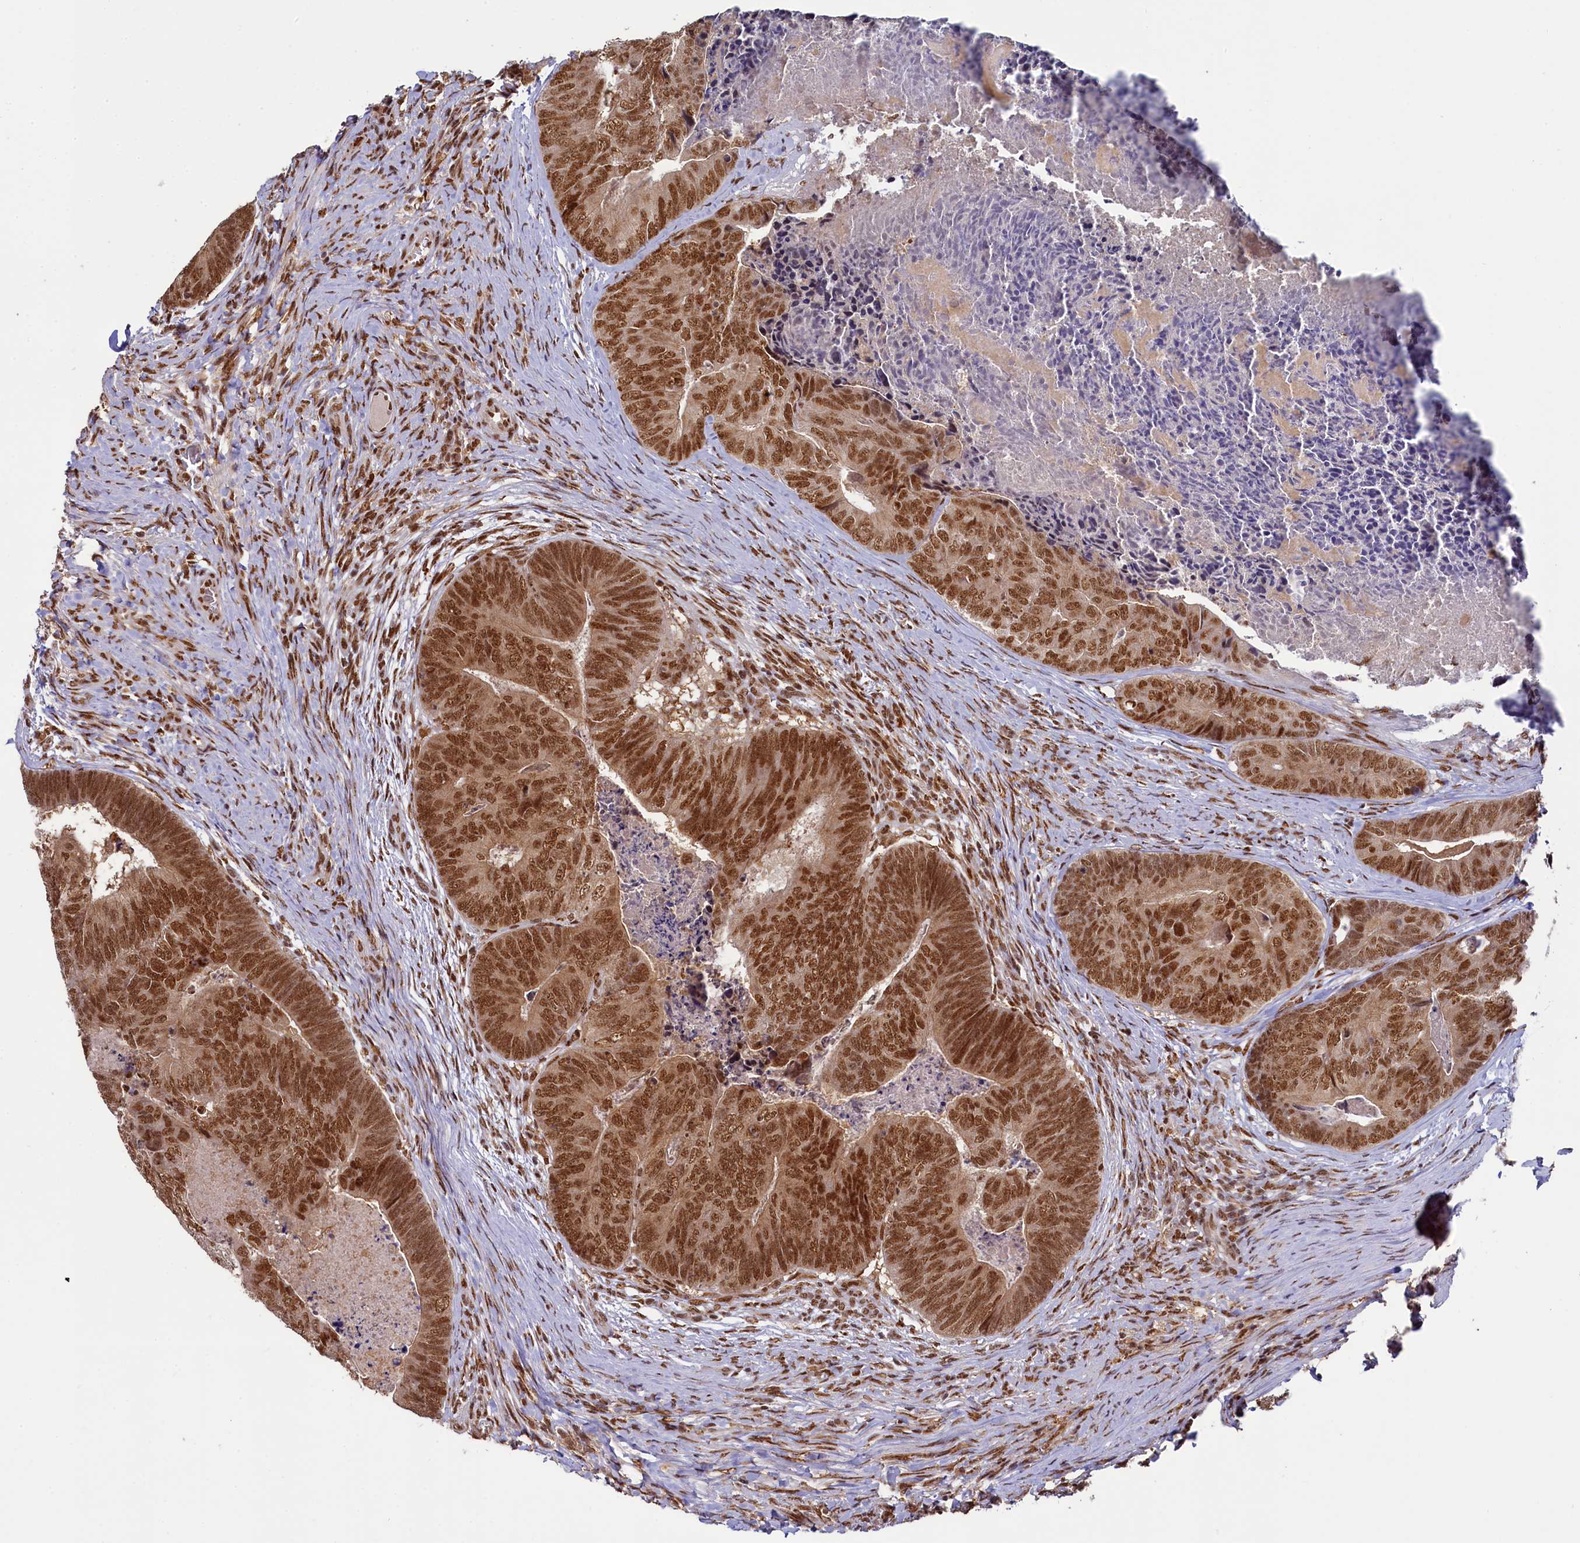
{"staining": {"intensity": "strong", "quantity": ">75%", "location": "nuclear"}, "tissue": "colorectal cancer", "cell_type": "Tumor cells", "image_type": "cancer", "snomed": [{"axis": "morphology", "description": "Adenocarcinoma, NOS"}, {"axis": "topography", "description": "Colon"}], "caption": "Strong nuclear protein staining is appreciated in approximately >75% of tumor cells in colorectal cancer.", "gene": "PPHLN1", "patient": {"sex": "female", "age": 67}}